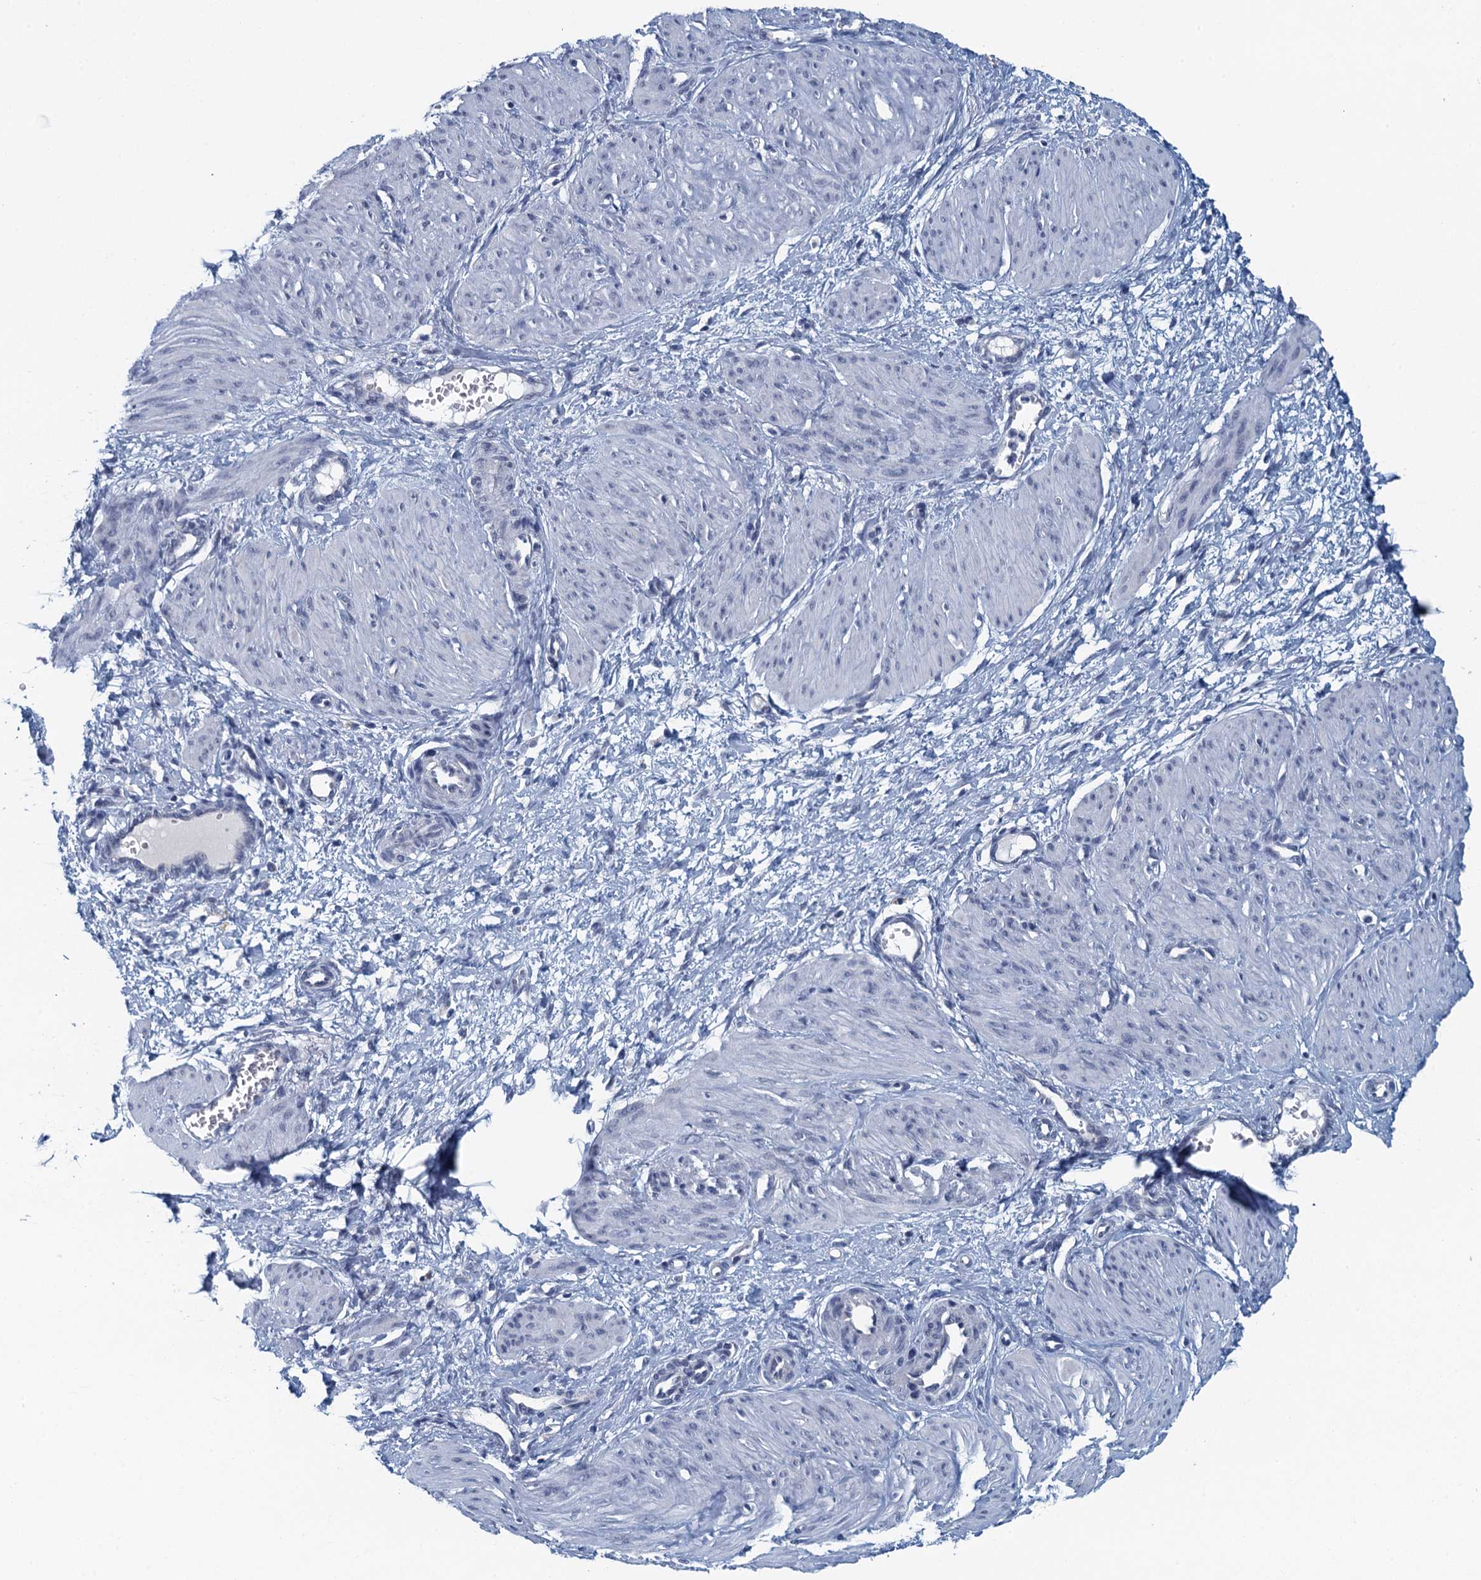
{"staining": {"intensity": "negative", "quantity": "none", "location": "none"}, "tissue": "smooth muscle", "cell_type": "Smooth muscle cells", "image_type": "normal", "snomed": [{"axis": "morphology", "description": "Normal tissue, NOS"}, {"axis": "topography", "description": "Endometrium"}], "caption": "This image is of unremarkable smooth muscle stained with IHC to label a protein in brown with the nuclei are counter-stained blue. There is no positivity in smooth muscle cells.", "gene": "C16orf95", "patient": {"sex": "female", "age": 33}}